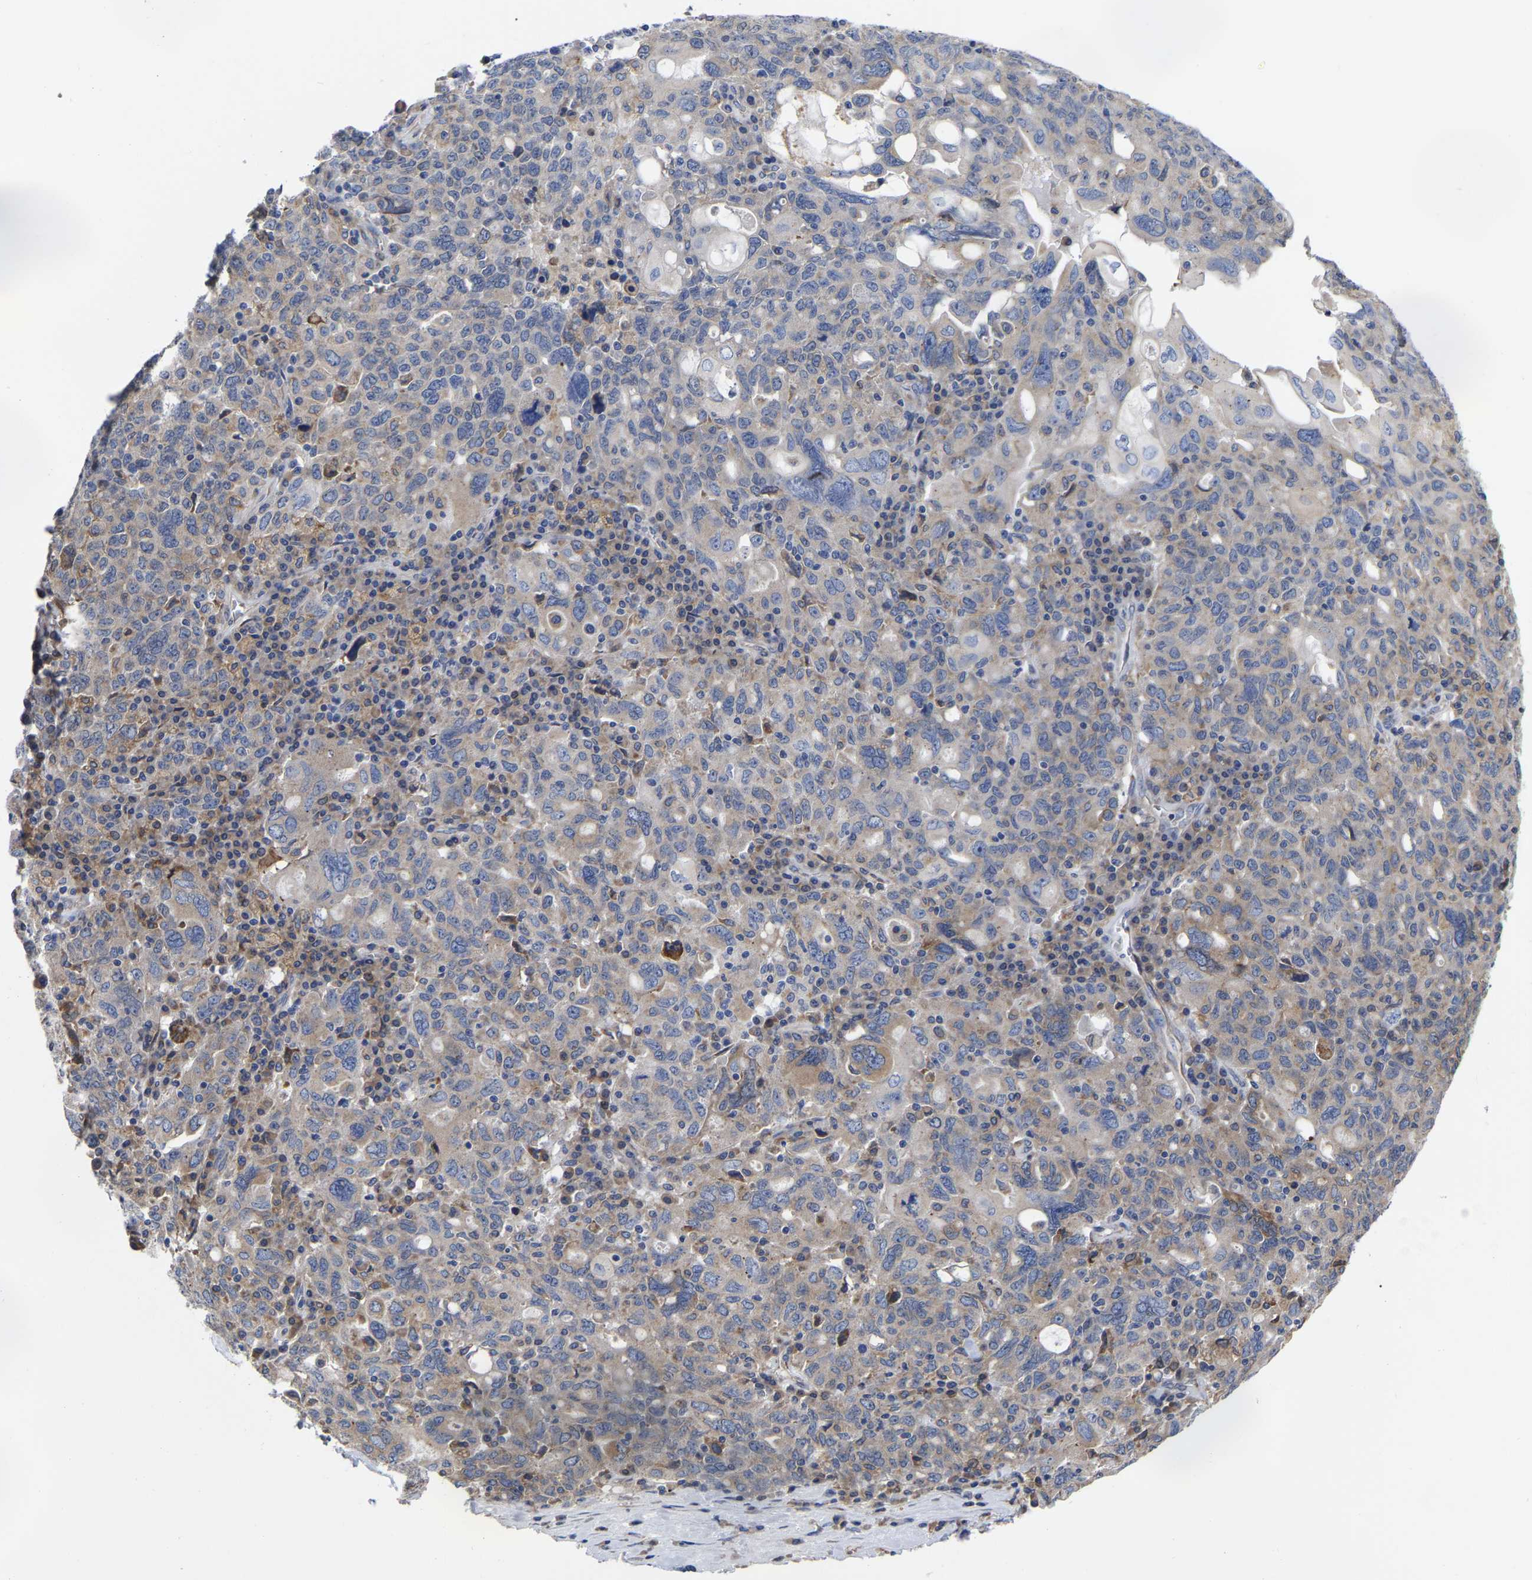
{"staining": {"intensity": "weak", "quantity": "<25%", "location": "cytoplasmic/membranous"}, "tissue": "ovarian cancer", "cell_type": "Tumor cells", "image_type": "cancer", "snomed": [{"axis": "morphology", "description": "Carcinoma, endometroid"}, {"axis": "topography", "description": "Ovary"}], "caption": "Tumor cells show no significant protein expression in ovarian cancer (endometroid carcinoma).", "gene": "CFAP298", "patient": {"sex": "female", "age": 62}}